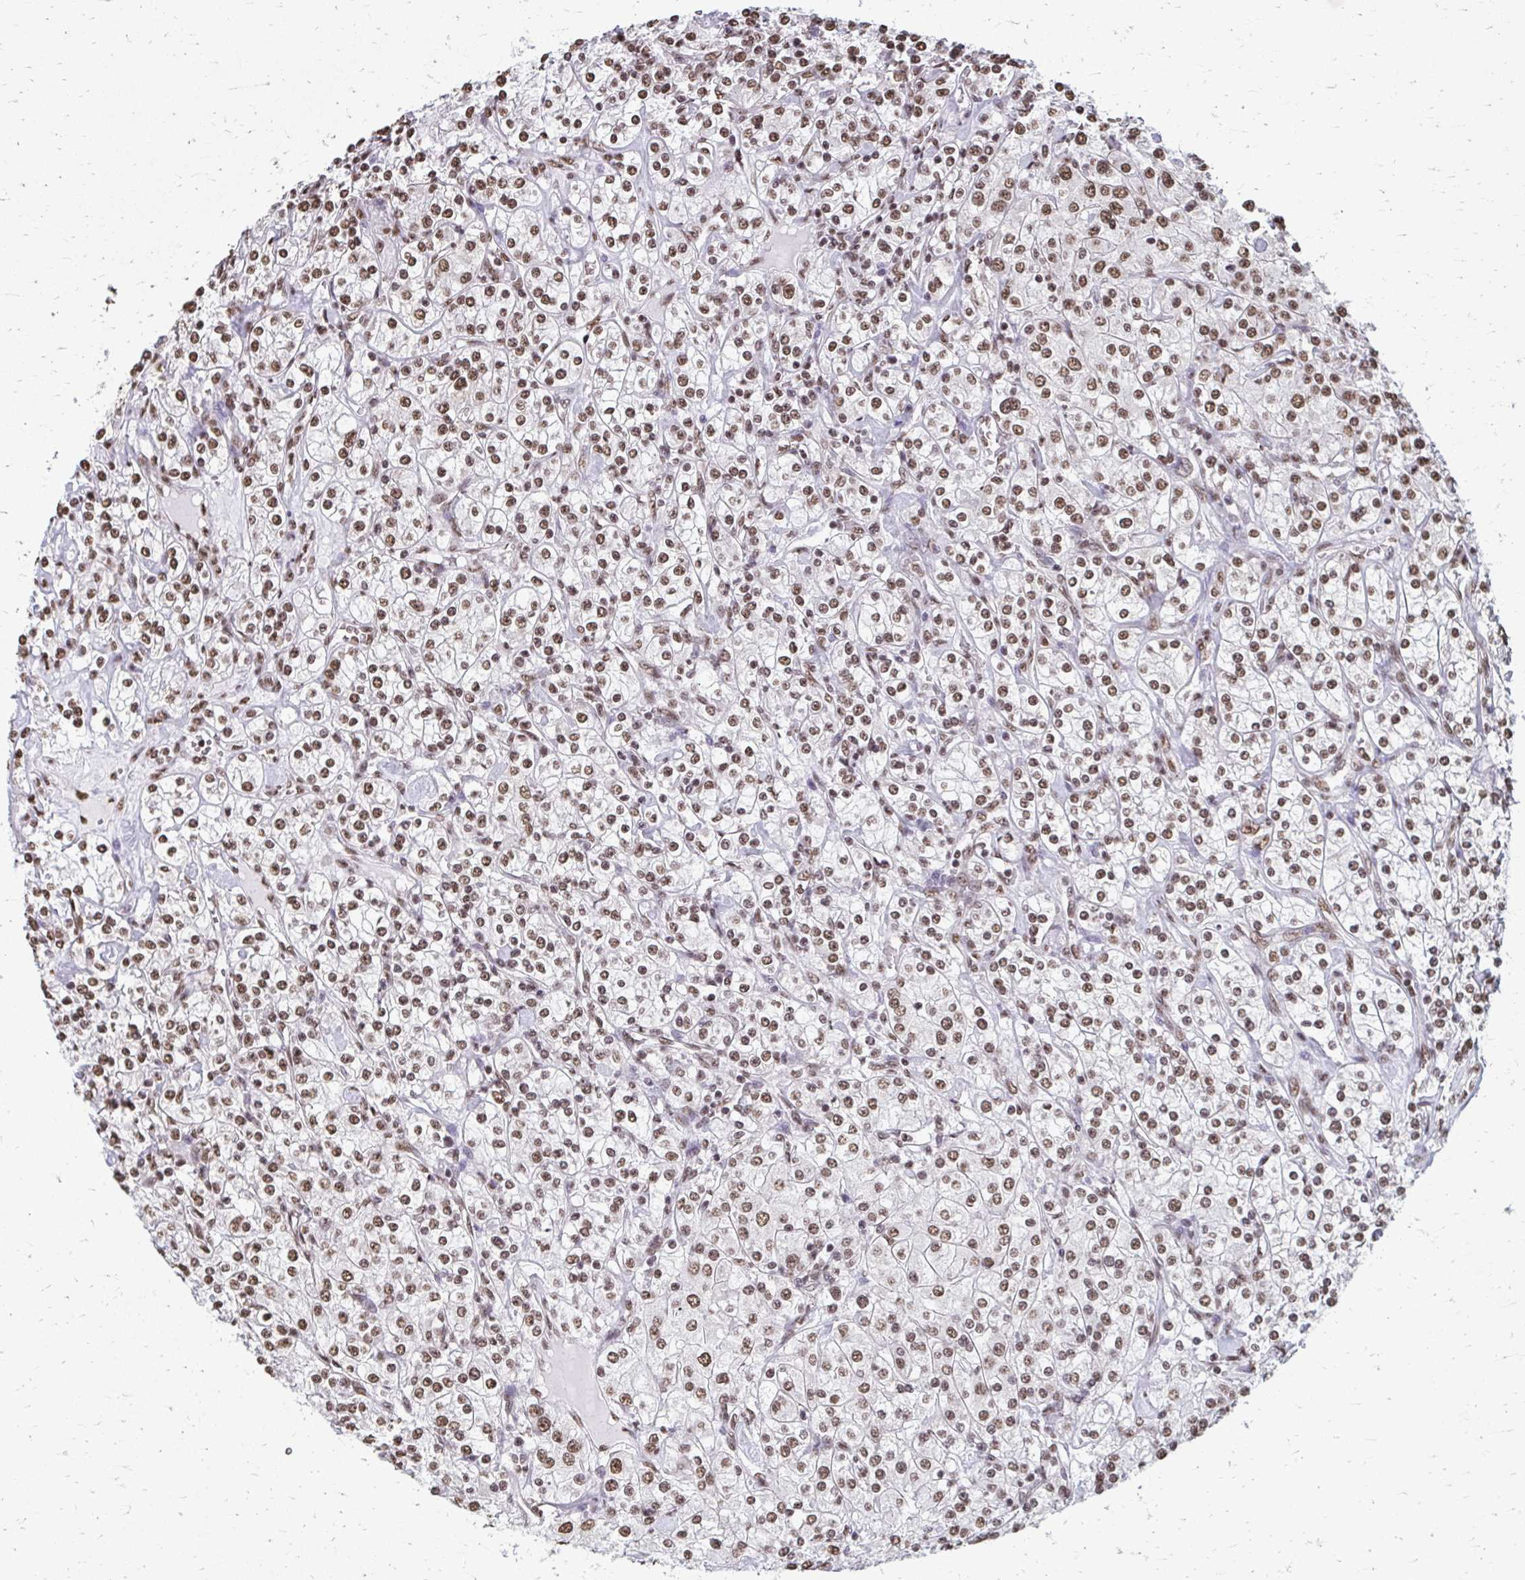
{"staining": {"intensity": "moderate", "quantity": ">75%", "location": "nuclear"}, "tissue": "renal cancer", "cell_type": "Tumor cells", "image_type": "cancer", "snomed": [{"axis": "morphology", "description": "Adenocarcinoma, NOS"}, {"axis": "topography", "description": "Kidney"}], "caption": "An IHC image of neoplastic tissue is shown. Protein staining in brown highlights moderate nuclear positivity in adenocarcinoma (renal) within tumor cells.", "gene": "SNRPA", "patient": {"sex": "male", "age": 77}}